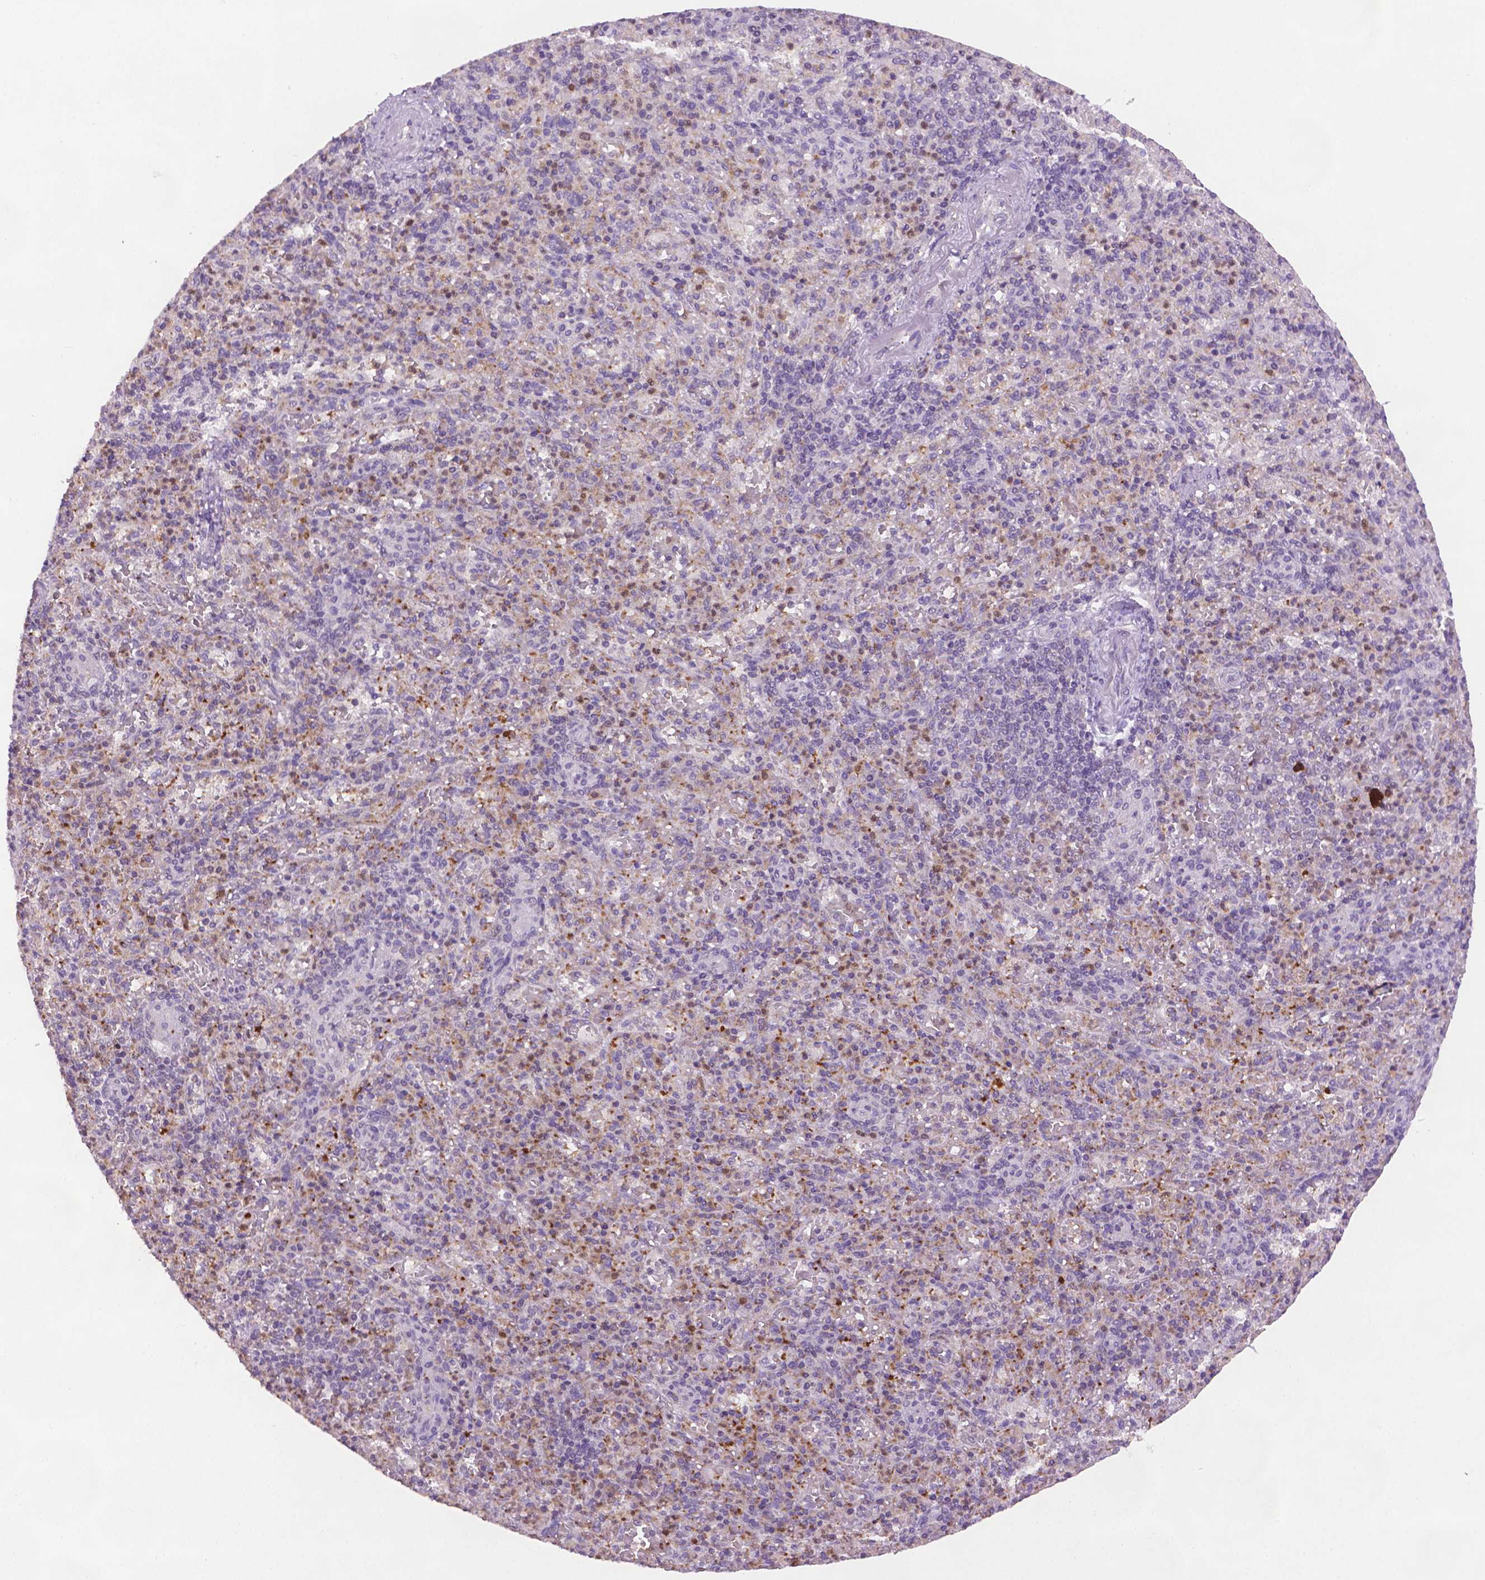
{"staining": {"intensity": "weak", "quantity": "25%-75%", "location": "cytoplasmic/membranous"}, "tissue": "spleen", "cell_type": "Cells in red pulp", "image_type": "normal", "snomed": [{"axis": "morphology", "description": "Normal tissue, NOS"}, {"axis": "topography", "description": "Spleen"}], "caption": "IHC (DAB (3,3'-diaminobenzidine)) staining of benign spleen exhibits weak cytoplasmic/membranous protein expression in about 25%-75% of cells in red pulp.", "gene": "CDKN2D", "patient": {"sex": "female", "age": 74}}